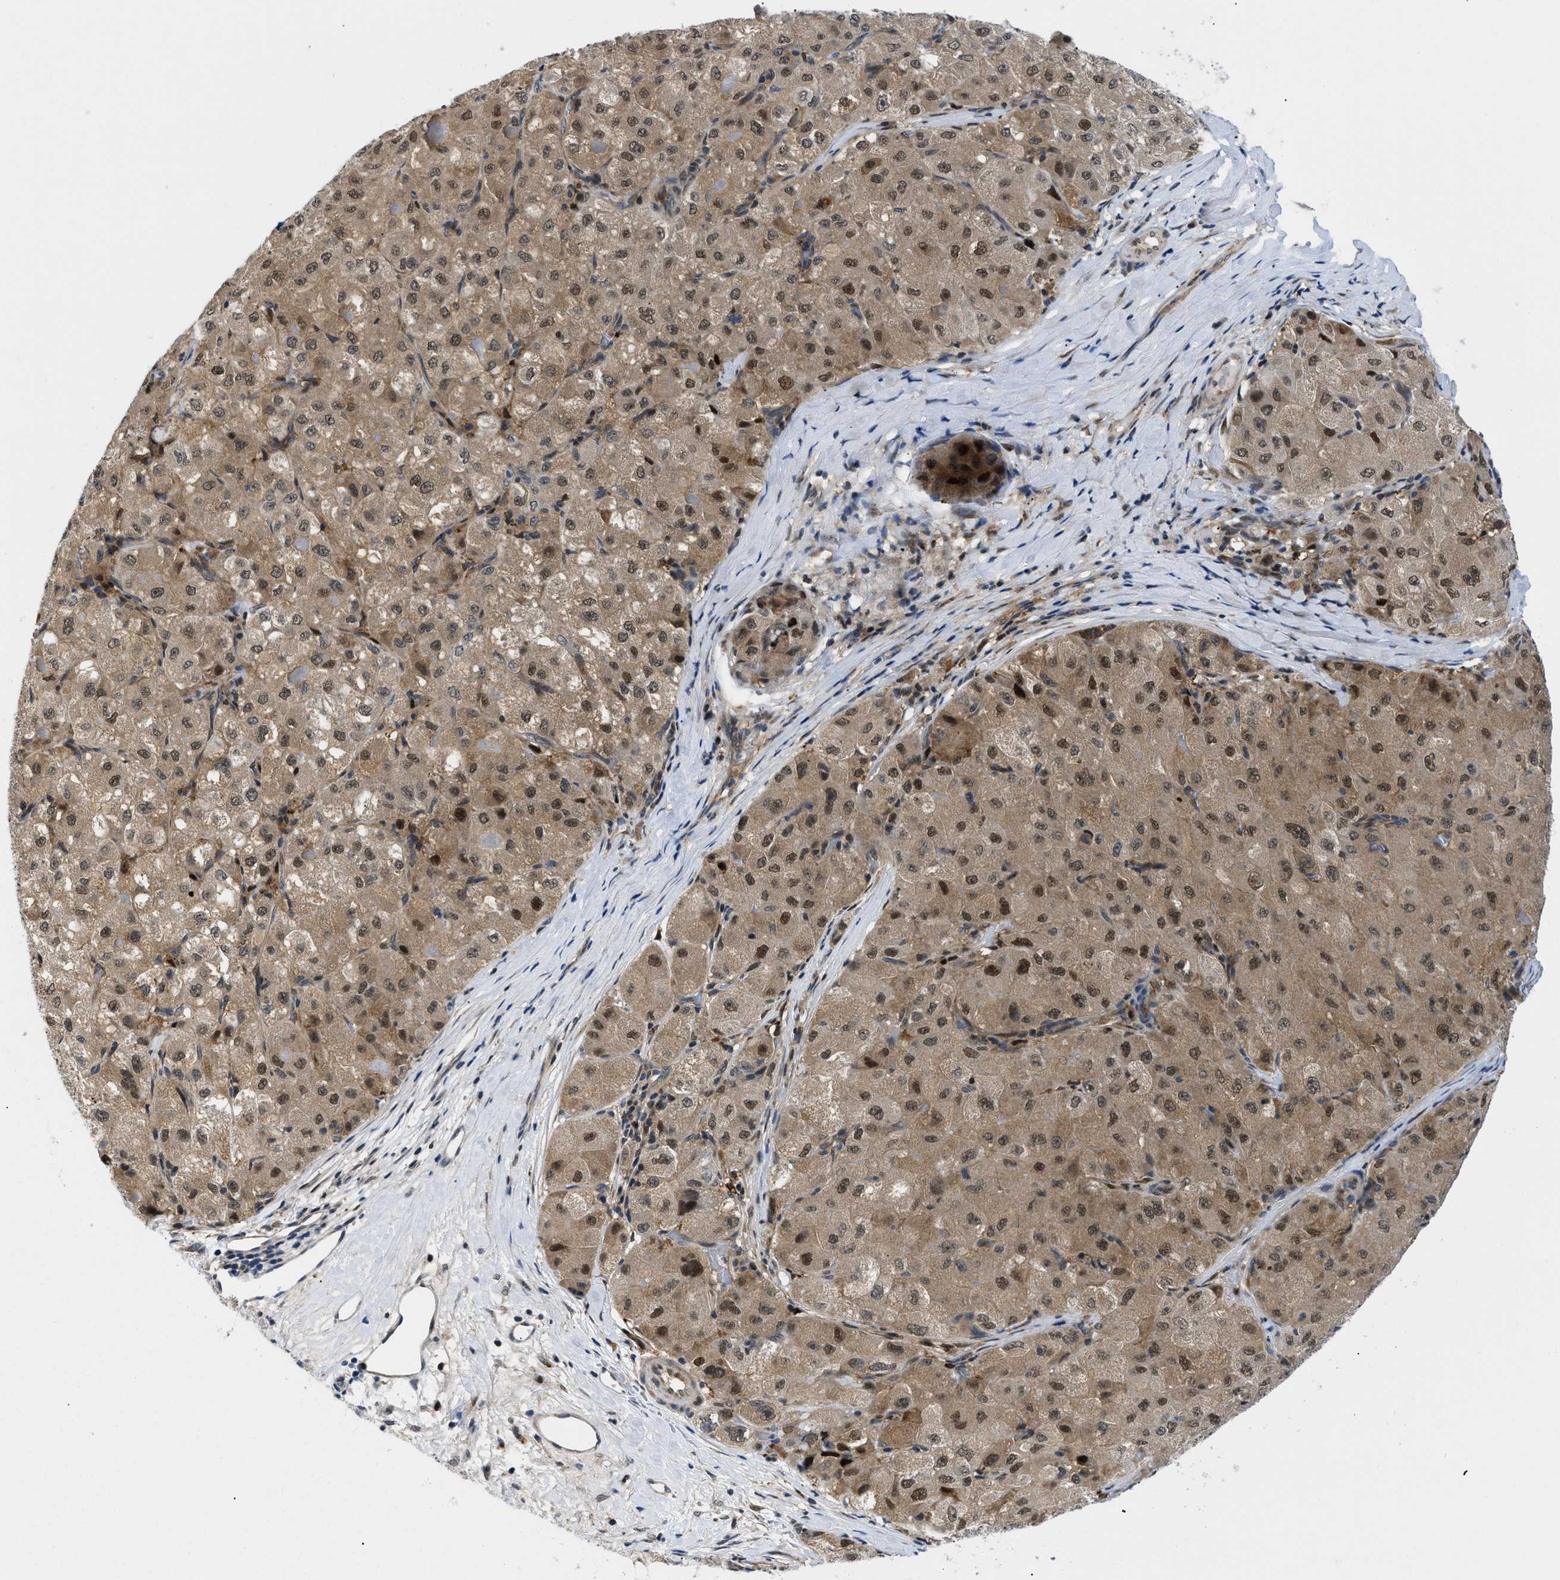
{"staining": {"intensity": "moderate", "quantity": ">75%", "location": "cytoplasmic/membranous,nuclear"}, "tissue": "liver cancer", "cell_type": "Tumor cells", "image_type": "cancer", "snomed": [{"axis": "morphology", "description": "Carcinoma, Hepatocellular, NOS"}, {"axis": "topography", "description": "Liver"}], "caption": "The histopathology image demonstrates staining of liver hepatocellular carcinoma, revealing moderate cytoplasmic/membranous and nuclear protein positivity (brown color) within tumor cells. The staining is performed using DAB brown chromogen to label protein expression. The nuclei are counter-stained blue using hematoxylin.", "gene": "SLC29A2", "patient": {"sex": "male", "age": 80}}